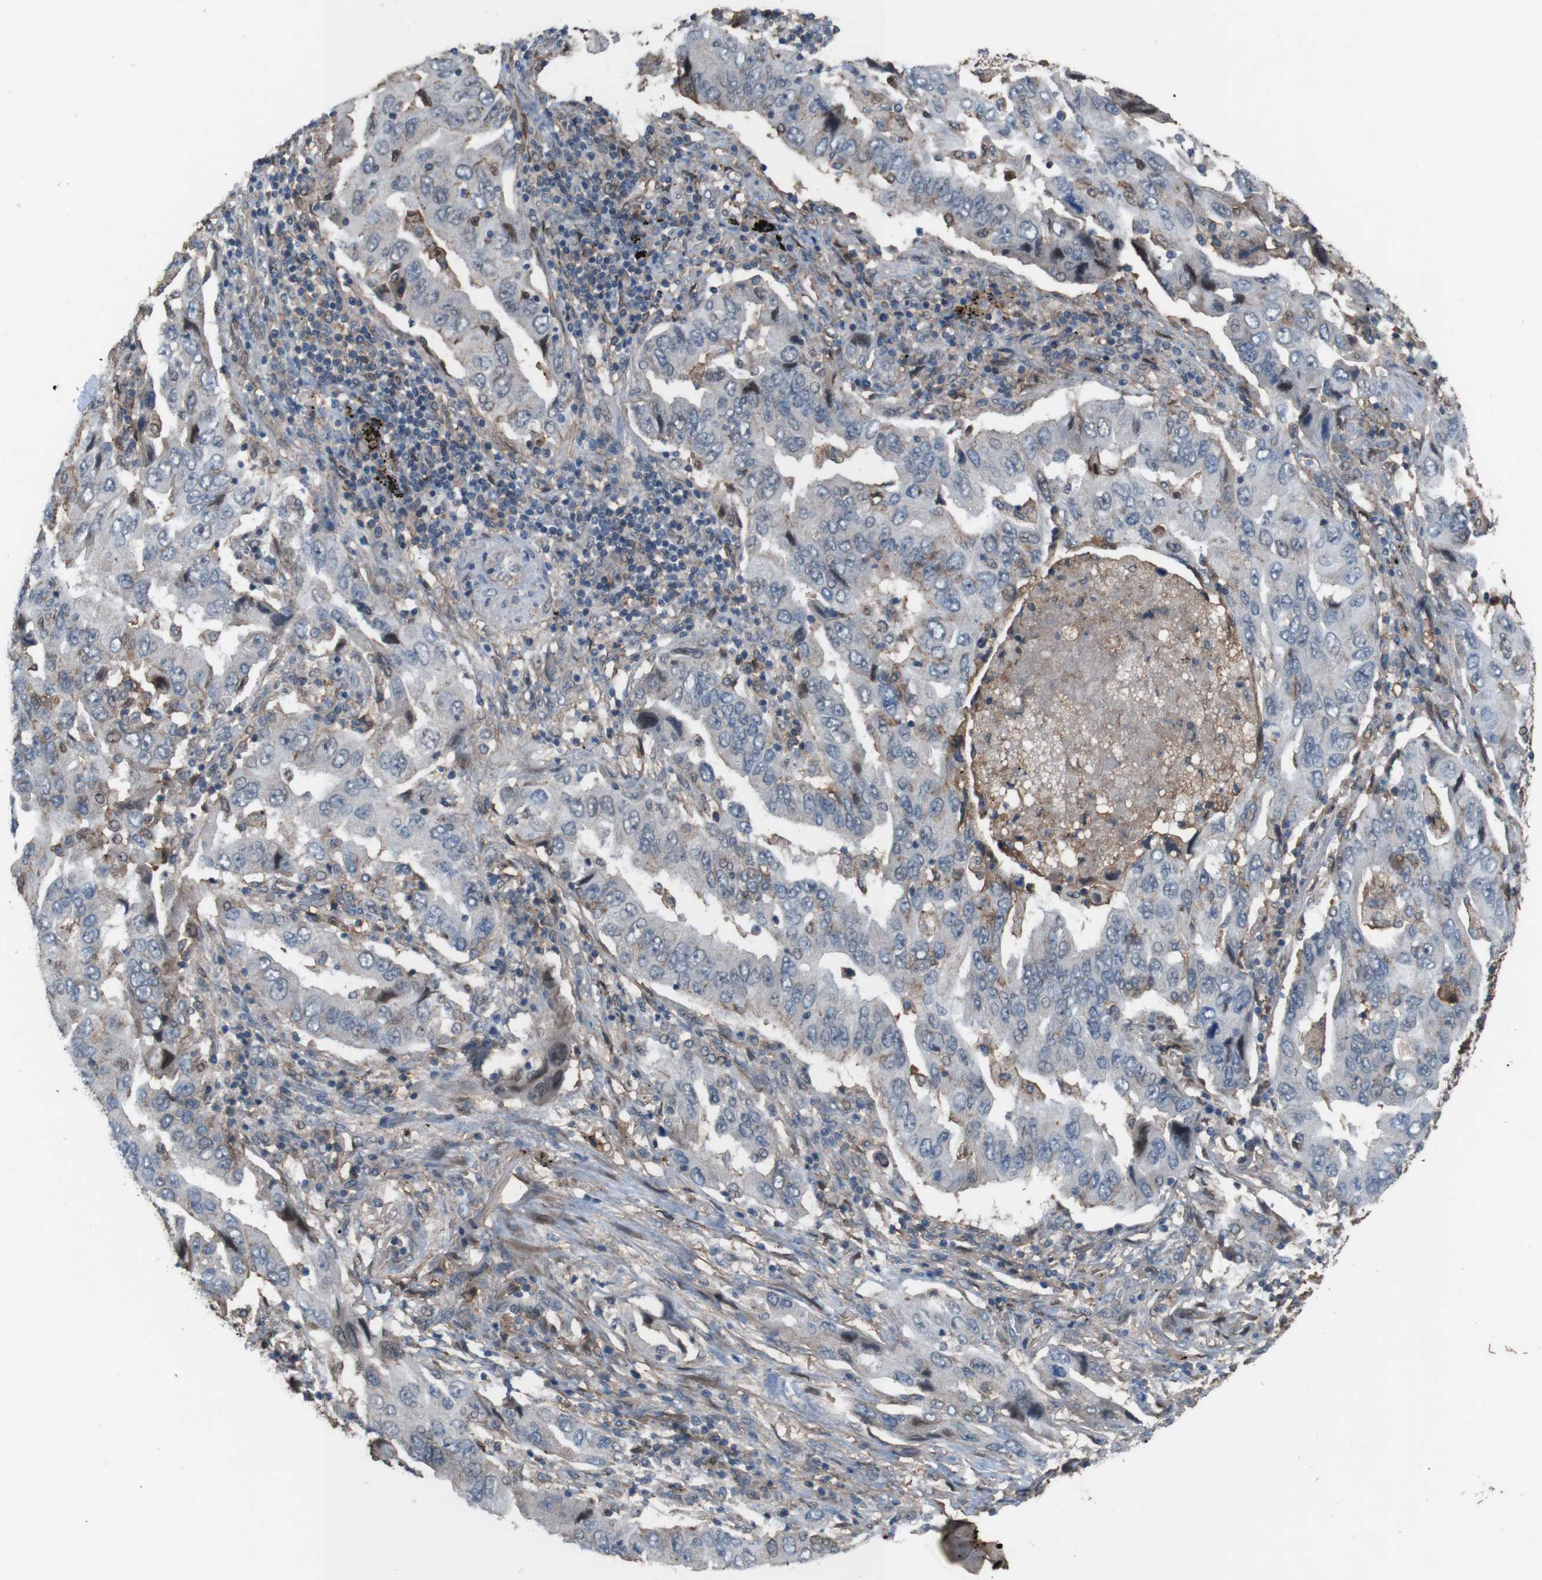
{"staining": {"intensity": "negative", "quantity": "none", "location": "none"}, "tissue": "lung cancer", "cell_type": "Tumor cells", "image_type": "cancer", "snomed": [{"axis": "morphology", "description": "Adenocarcinoma, NOS"}, {"axis": "topography", "description": "Lung"}], "caption": "Immunohistochemistry micrograph of neoplastic tissue: lung adenocarcinoma stained with DAB (3,3'-diaminobenzidine) reveals no significant protein staining in tumor cells.", "gene": "ATP2B1", "patient": {"sex": "female", "age": 65}}